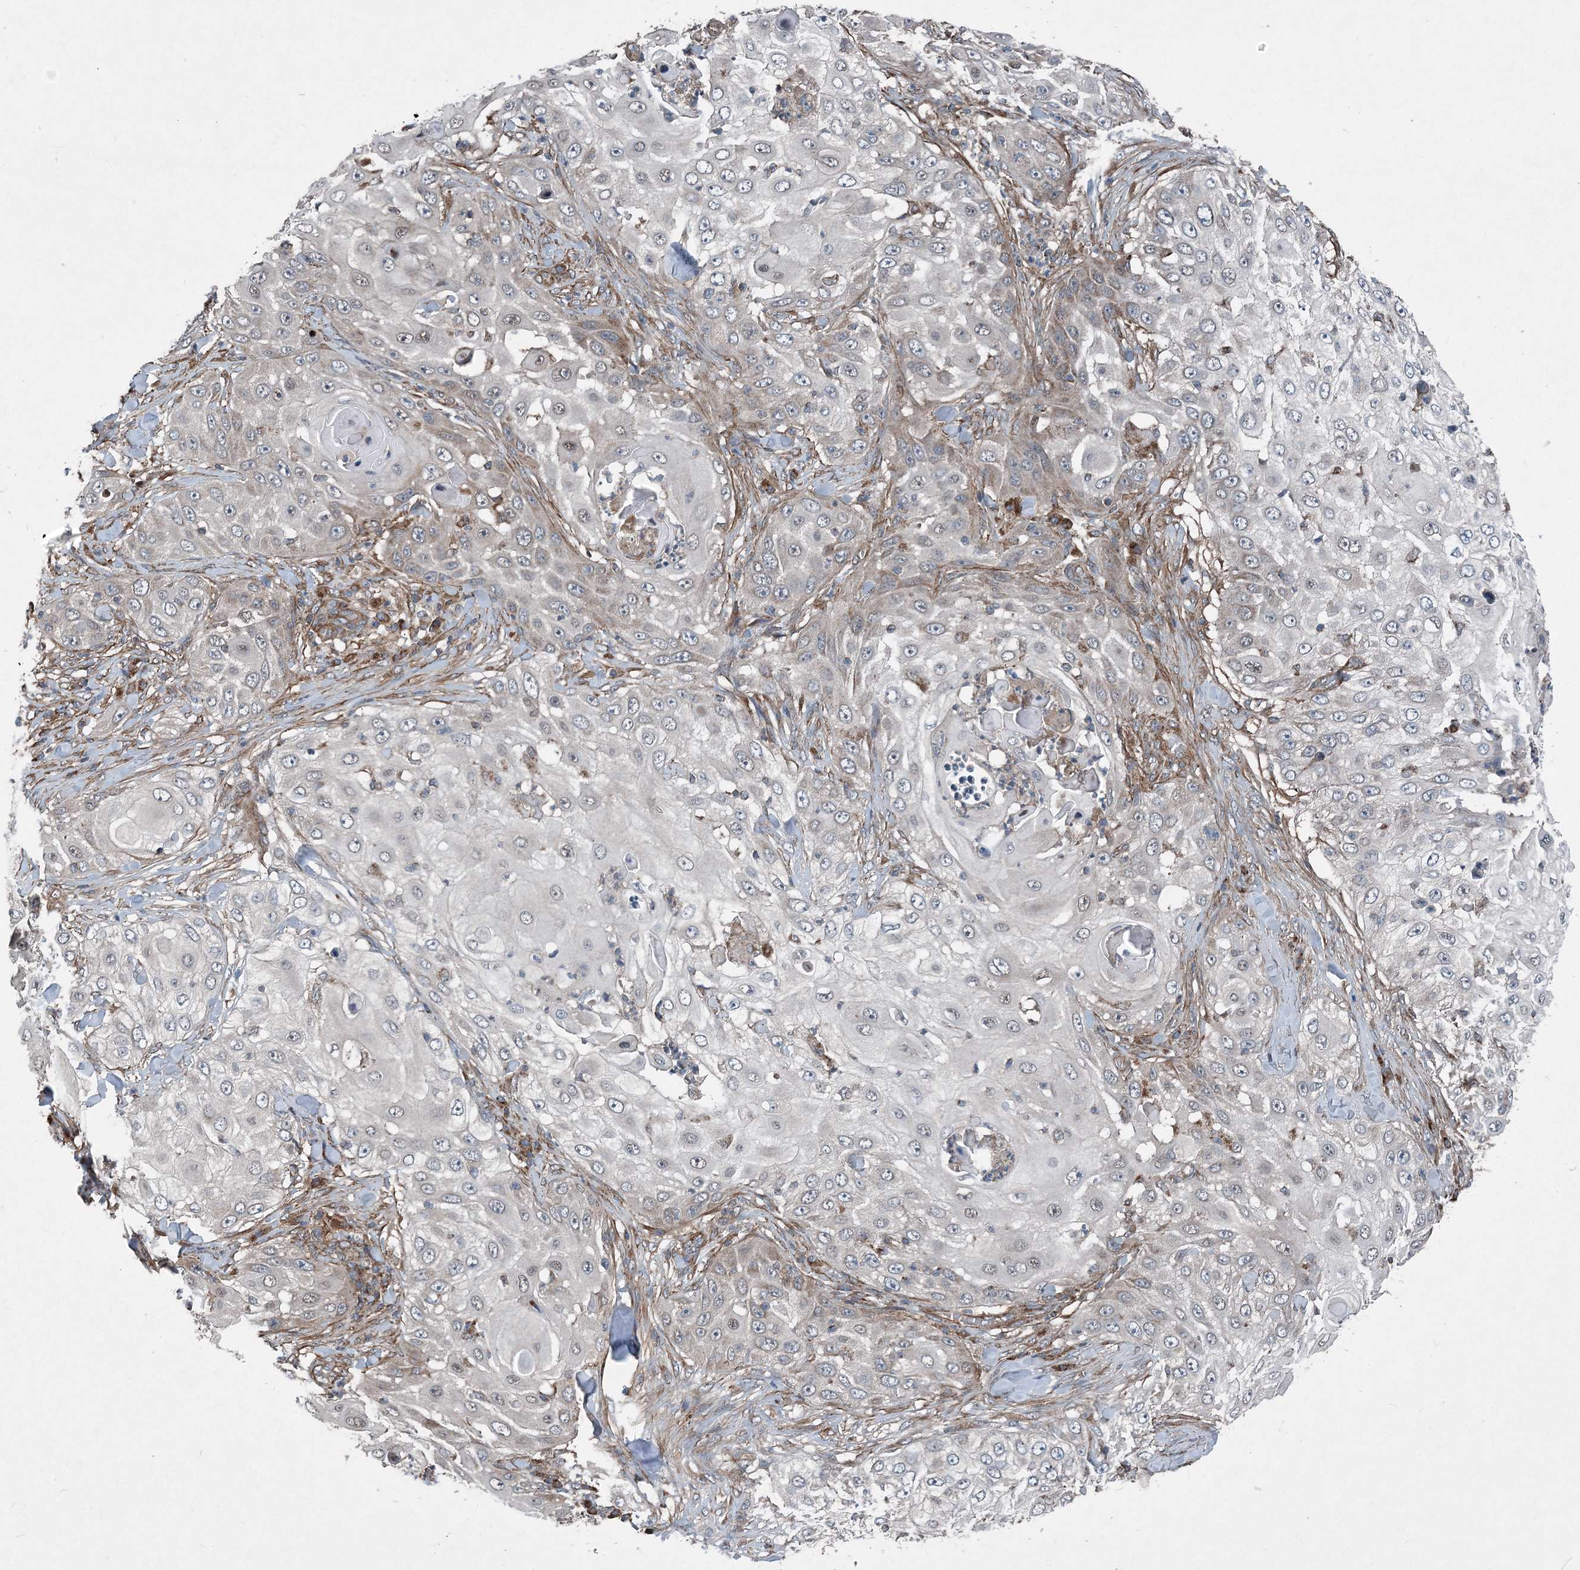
{"staining": {"intensity": "negative", "quantity": "none", "location": "none"}, "tissue": "skin cancer", "cell_type": "Tumor cells", "image_type": "cancer", "snomed": [{"axis": "morphology", "description": "Squamous cell carcinoma, NOS"}, {"axis": "topography", "description": "Skin"}], "caption": "Human skin squamous cell carcinoma stained for a protein using immunohistochemistry (IHC) exhibits no positivity in tumor cells.", "gene": "NDUFA2", "patient": {"sex": "female", "age": 44}}